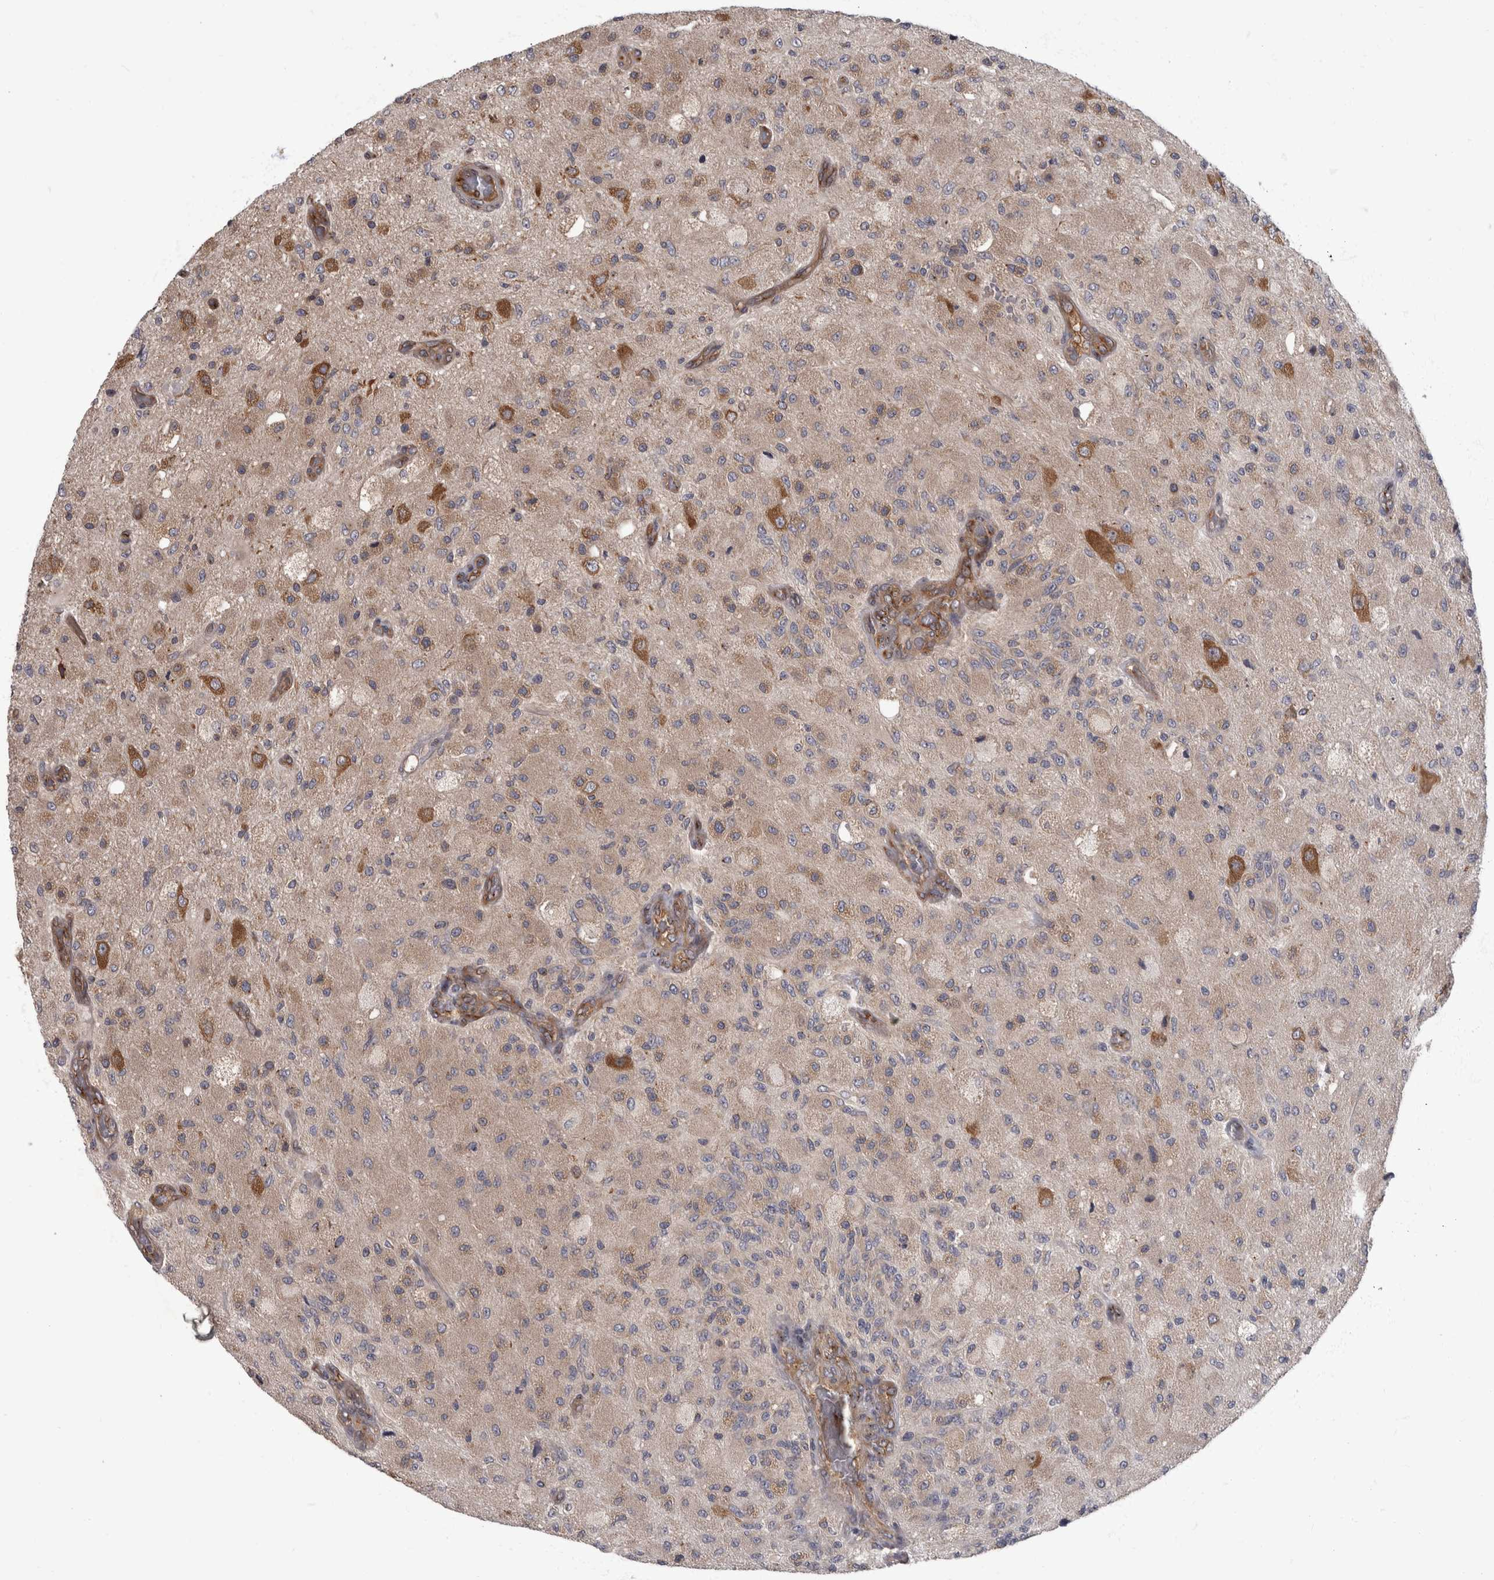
{"staining": {"intensity": "moderate", "quantity": "<25%", "location": "cytoplasmic/membranous"}, "tissue": "glioma", "cell_type": "Tumor cells", "image_type": "cancer", "snomed": [{"axis": "morphology", "description": "Normal tissue, NOS"}, {"axis": "morphology", "description": "Glioma, malignant, High grade"}, {"axis": "topography", "description": "Cerebral cortex"}], "caption": "Malignant high-grade glioma tissue demonstrates moderate cytoplasmic/membranous positivity in about <25% of tumor cells, visualized by immunohistochemistry.", "gene": "HOOK3", "patient": {"sex": "male", "age": 77}}